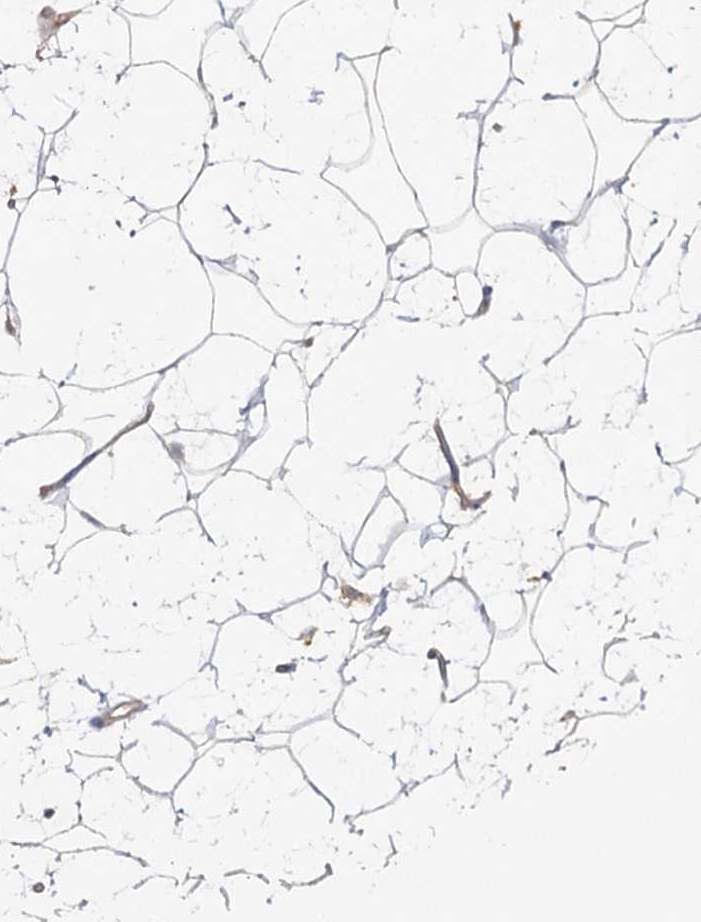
{"staining": {"intensity": "negative", "quantity": "none", "location": "none"}, "tissue": "adipose tissue", "cell_type": "Adipocytes", "image_type": "normal", "snomed": [{"axis": "morphology", "description": "Normal tissue, NOS"}, {"axis": "topography", "description": "Breast"}], "caption": "Micrograph shows no significant protein positivity in adipocytes of benign adipose tissue.", "gene": "ANGPTL5", "patient": {"sex": "female", "age": 26}}